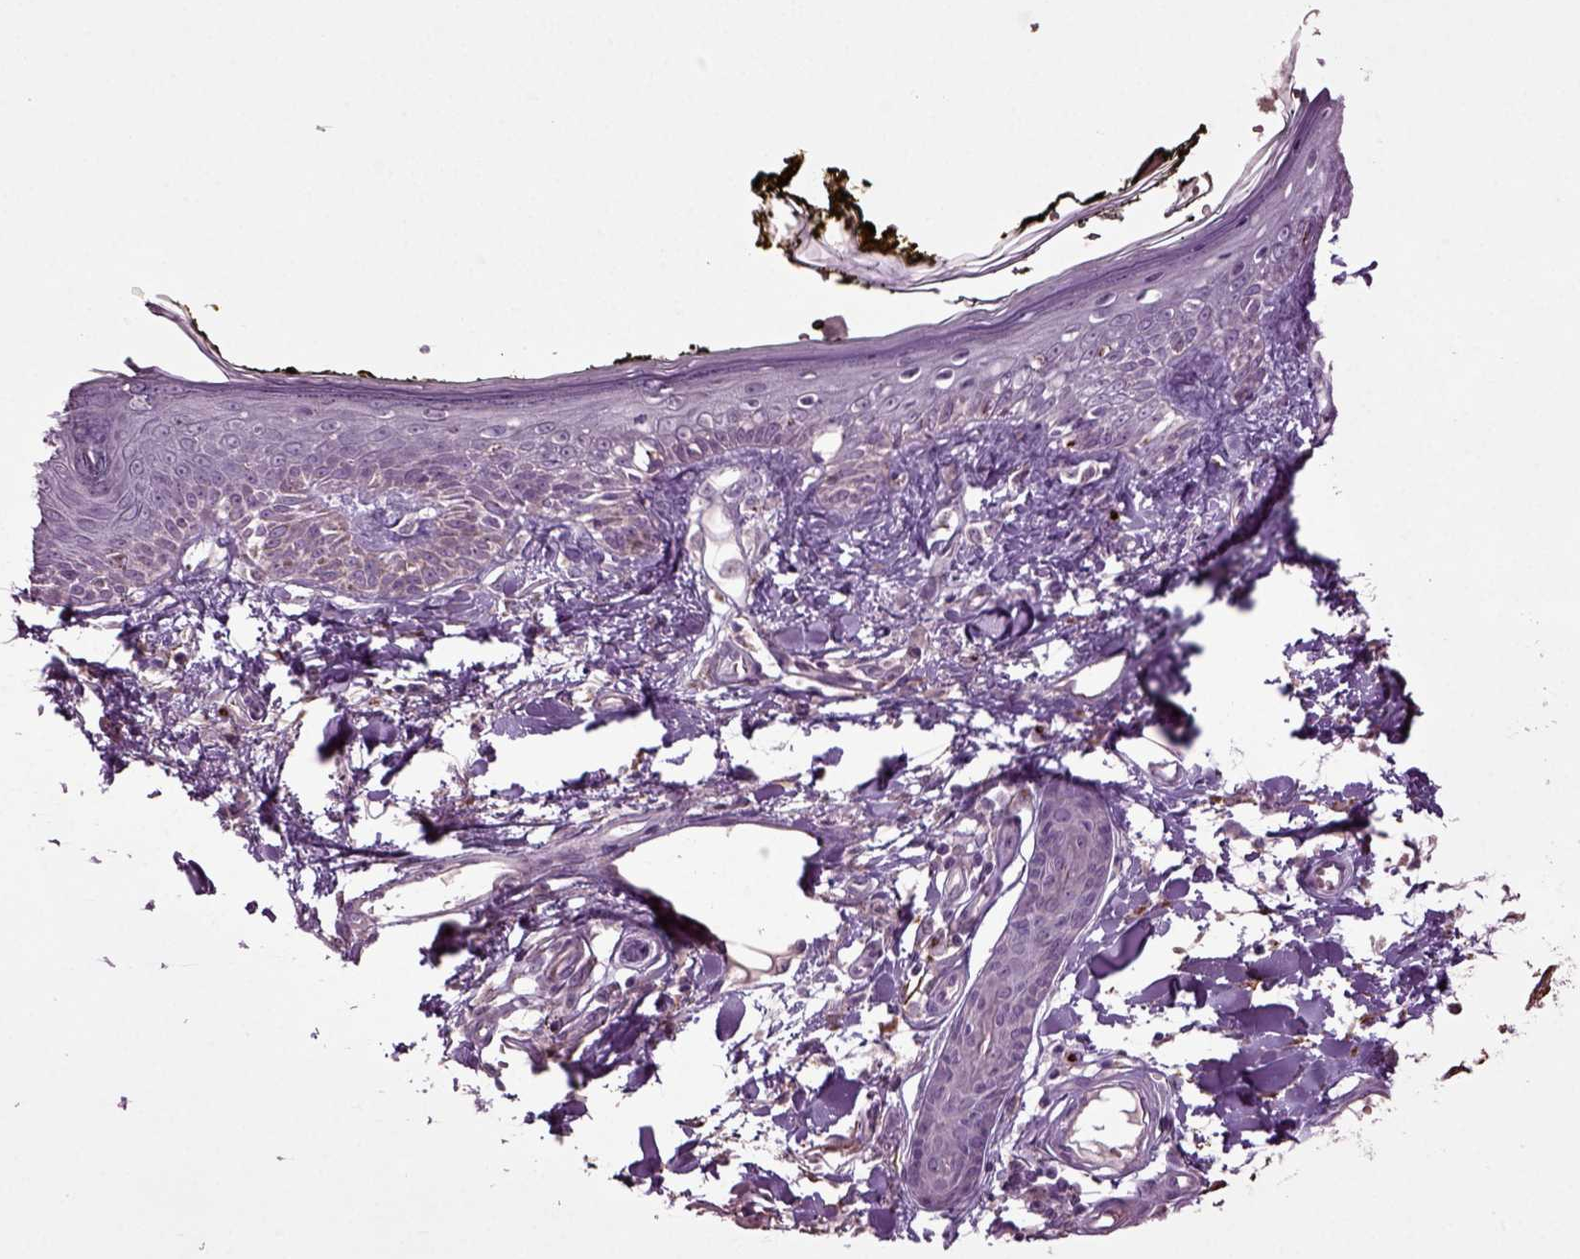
{"staining": {"intensity": "negative", "quantity": "none", "location": "none"}, "tissue": "skin", "cell_type": "Fibroblasts", "image_type": "normal", "snomed": [{"axis": "morphology", "description": "Normal tissue, NOS"}, {"axis": "topography", "description": "Skin"}], "caption": "A histopathology image of human skin is negative for staining in fibroblasts. (DAB (3,3'-diaminobenzidine) immunohistochemistry (IHC) with hematoxylin counter stain).", "gene": "SLC17A6", "patient": {"sex": "male", "age": 76}}